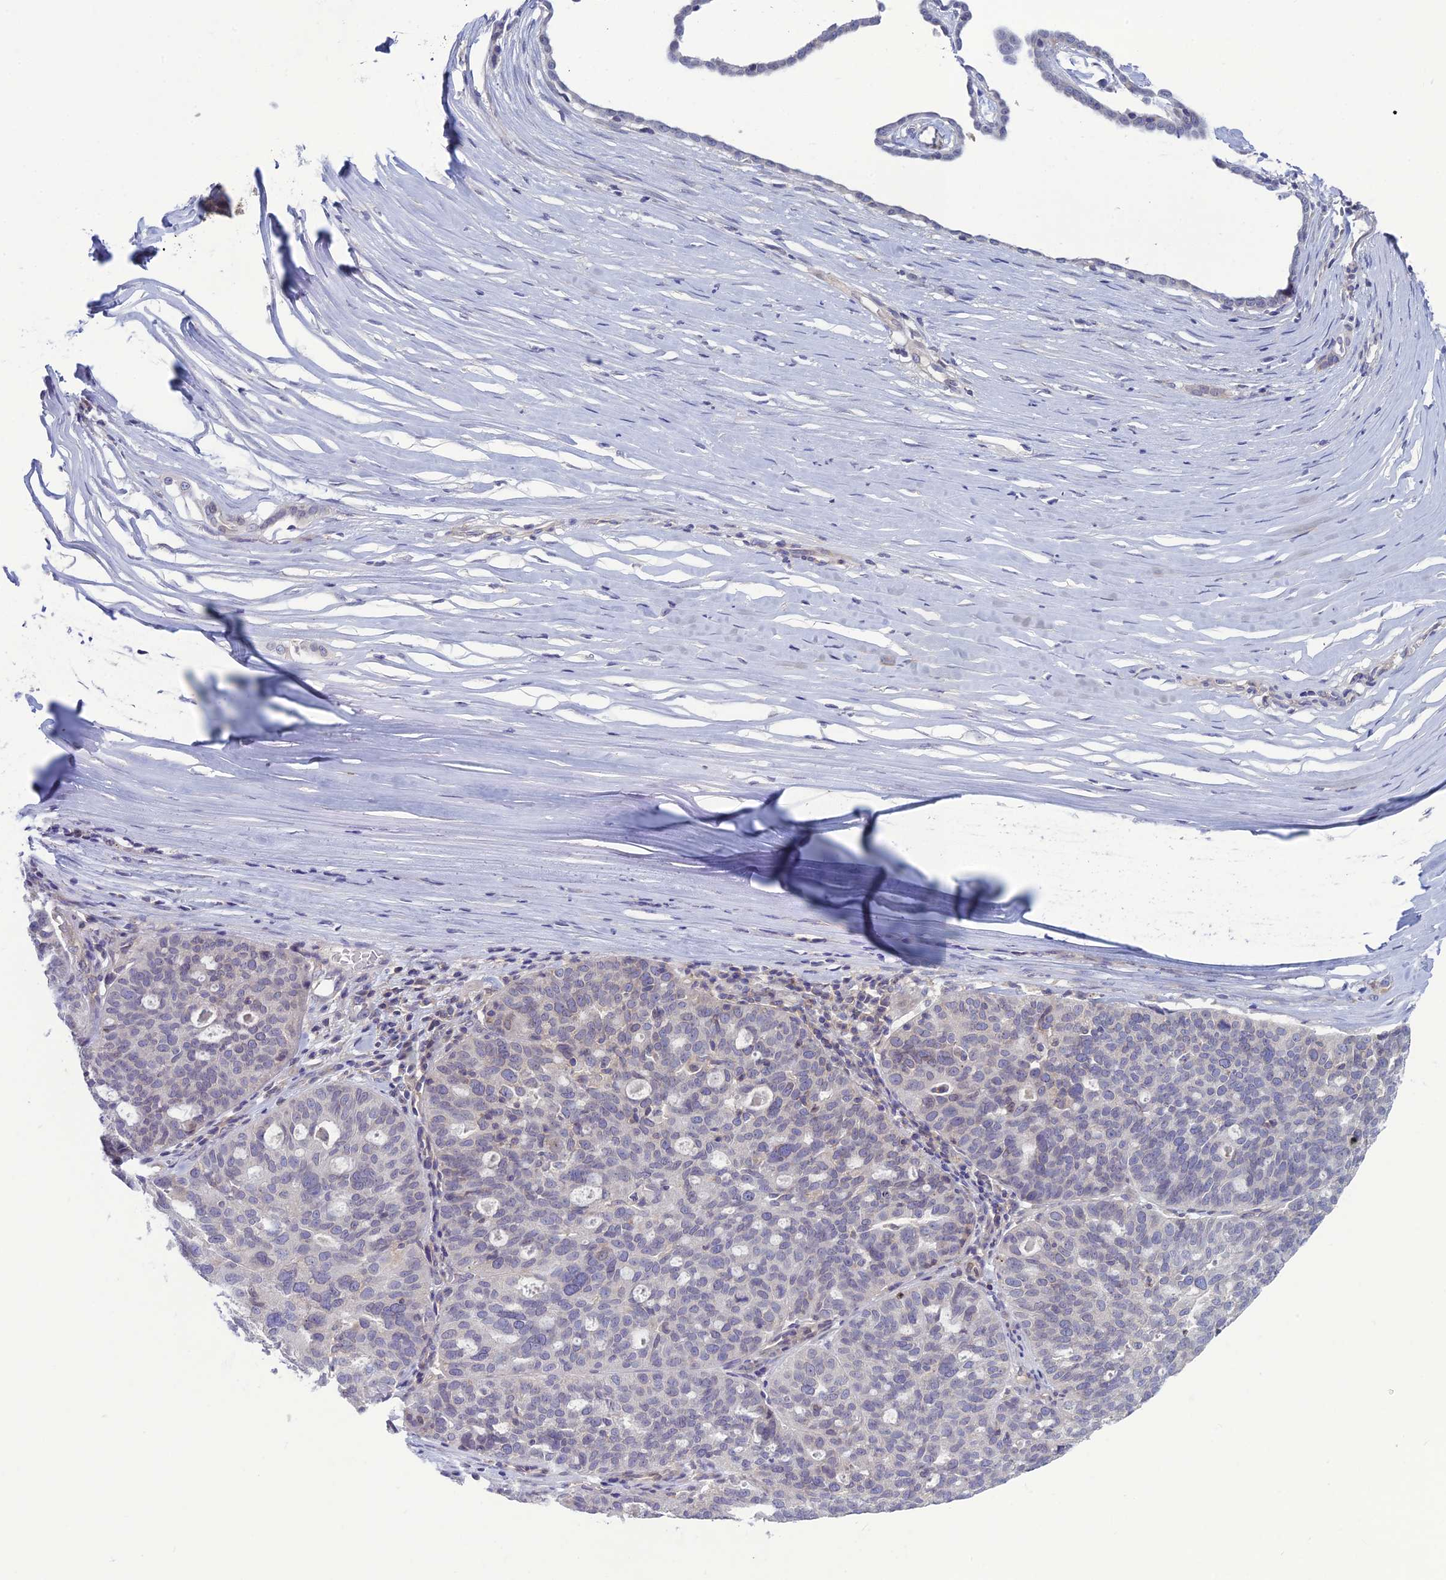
{"staining": {"intensity": "negative", "quantity": "none", "location": "none"}, "tissue": "ovarian cancer", "cell_type": "Tumor cells", "image_type": "cancer", "snomed": [{"axis": "morphology", "description": "Cystadenocarcinoma, serous, NOS"}, {"axis": "topography", "description": "Ovary"}], "caption": "DAB immunohistochemical staining of human ovarian cancer shows no significant expression in tumor cells.", "gene": "WDR46", "patient": {"sex": "female", "age": 59}}